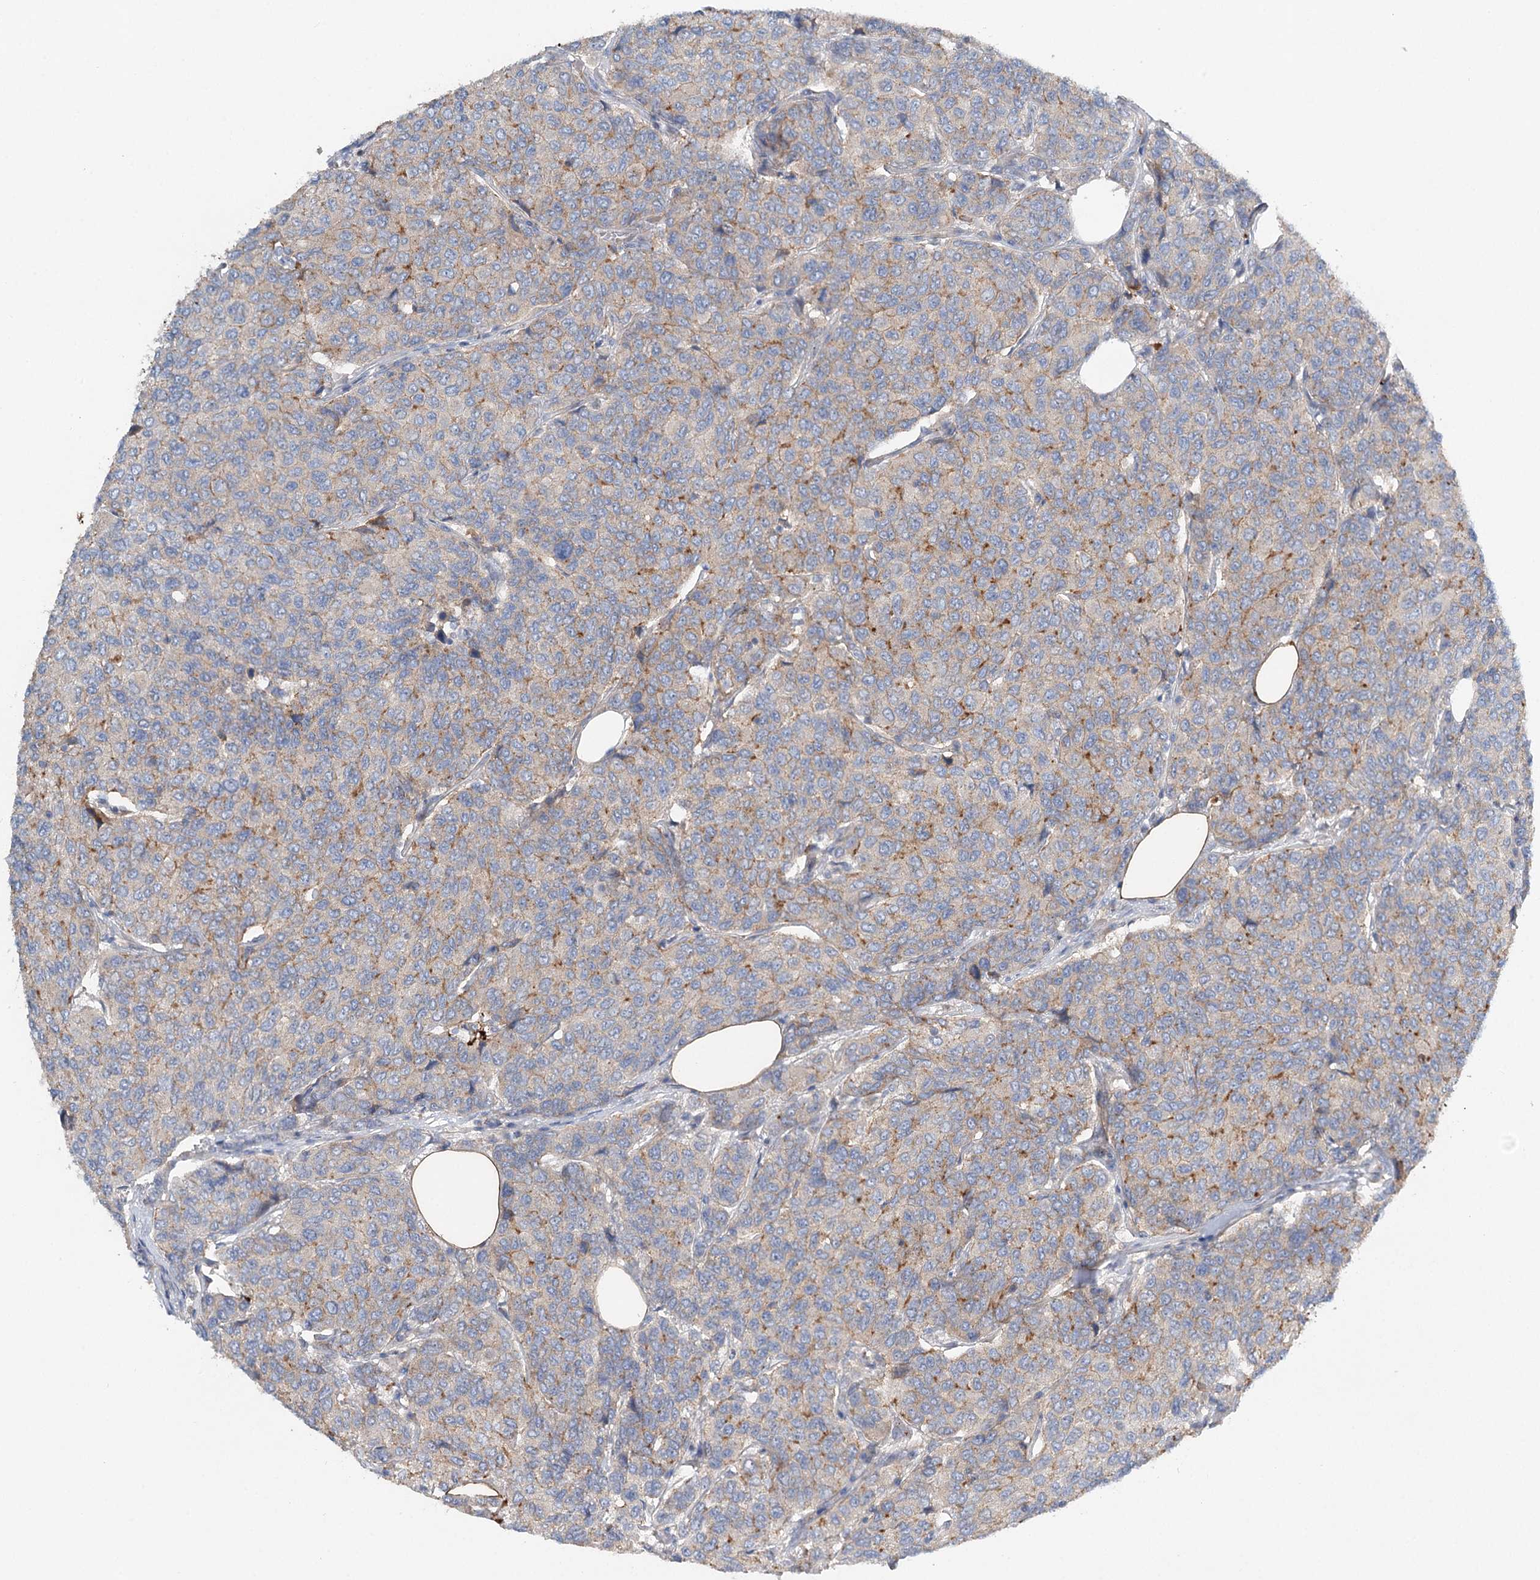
{"staining": {"intensity": "weak", "quantity": "<25%", "location": "cytoplasmic/membranous"}, "tissue": "breast cancer", "cell_type": "Tumor cells", "image_type": "cancer", "snomed": [{"axis": "morphology", "description": "Duct carcinoma"}, {"axis": "topography", "description": "Breast"}], "caption": "Immunohistochemistry (IHC) micrograph of neoplastic tissue: human breast infiltrating ductal carcinoma stained with DAB (3,3'-diaminobenzidine) reveals no significant protein staining in tumor cells.", "gene": "ALKBH8", "patient": {"sex": "female", "age": 55}}